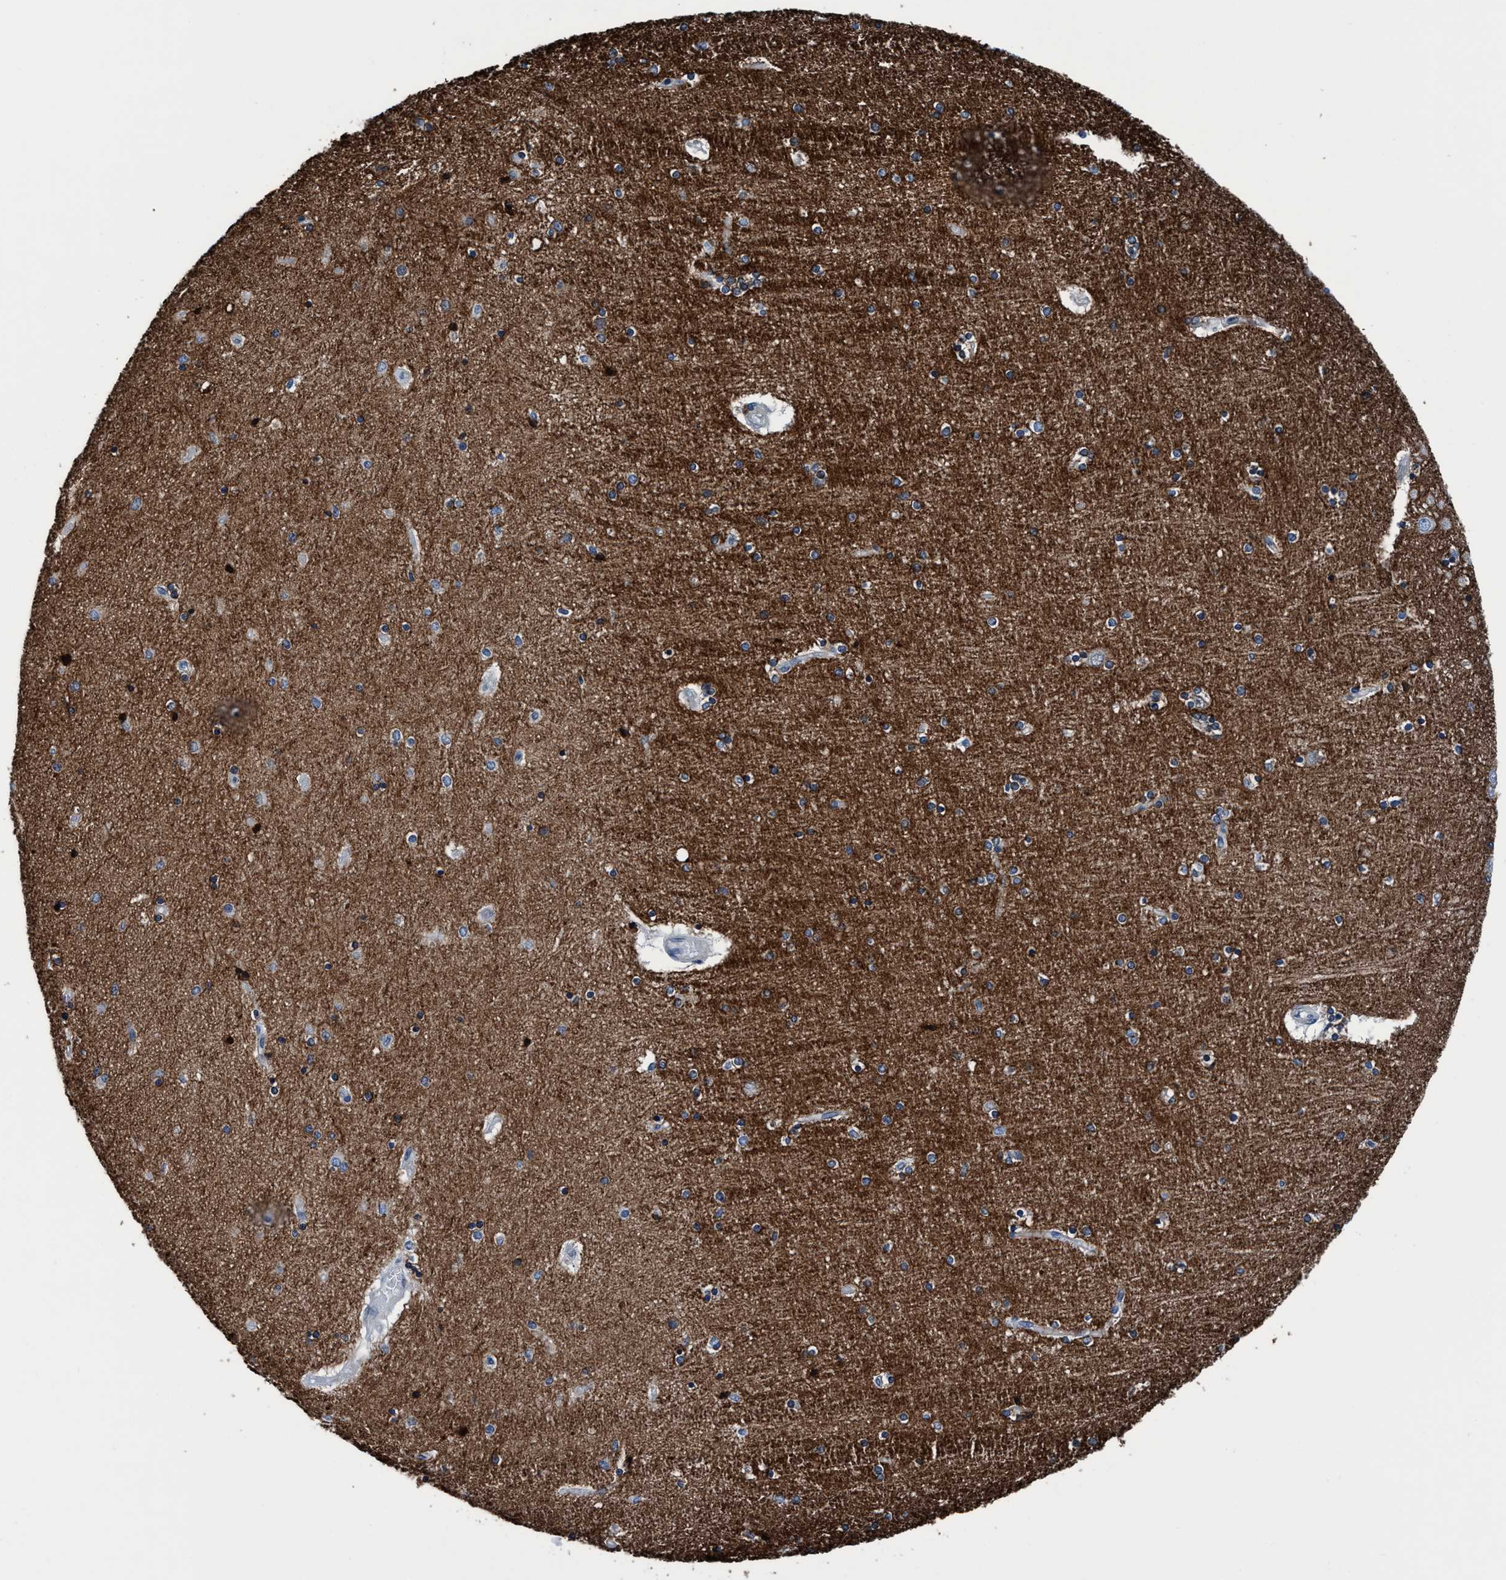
{"staining": {"intensity": "strong", "quantity": "25%-75%", "location": "cytoplasmic/membranous"}, "tissue": "hippocampus", "cell_type": "Glial cells", "image_type": "normal", "snomed": [{"axis": "morphology", "description": "Normal tissue, NOS"}, {"axis": "topography", "description": "Hippocampus"}], "caption": "Protein staining demonstrates strong cytoplasmic/membranous positivity in about 25%-75% of glial cells in benign hippocampus.", "gene": "TMEM94", "patient": {"sex": "female", "age": 54}}